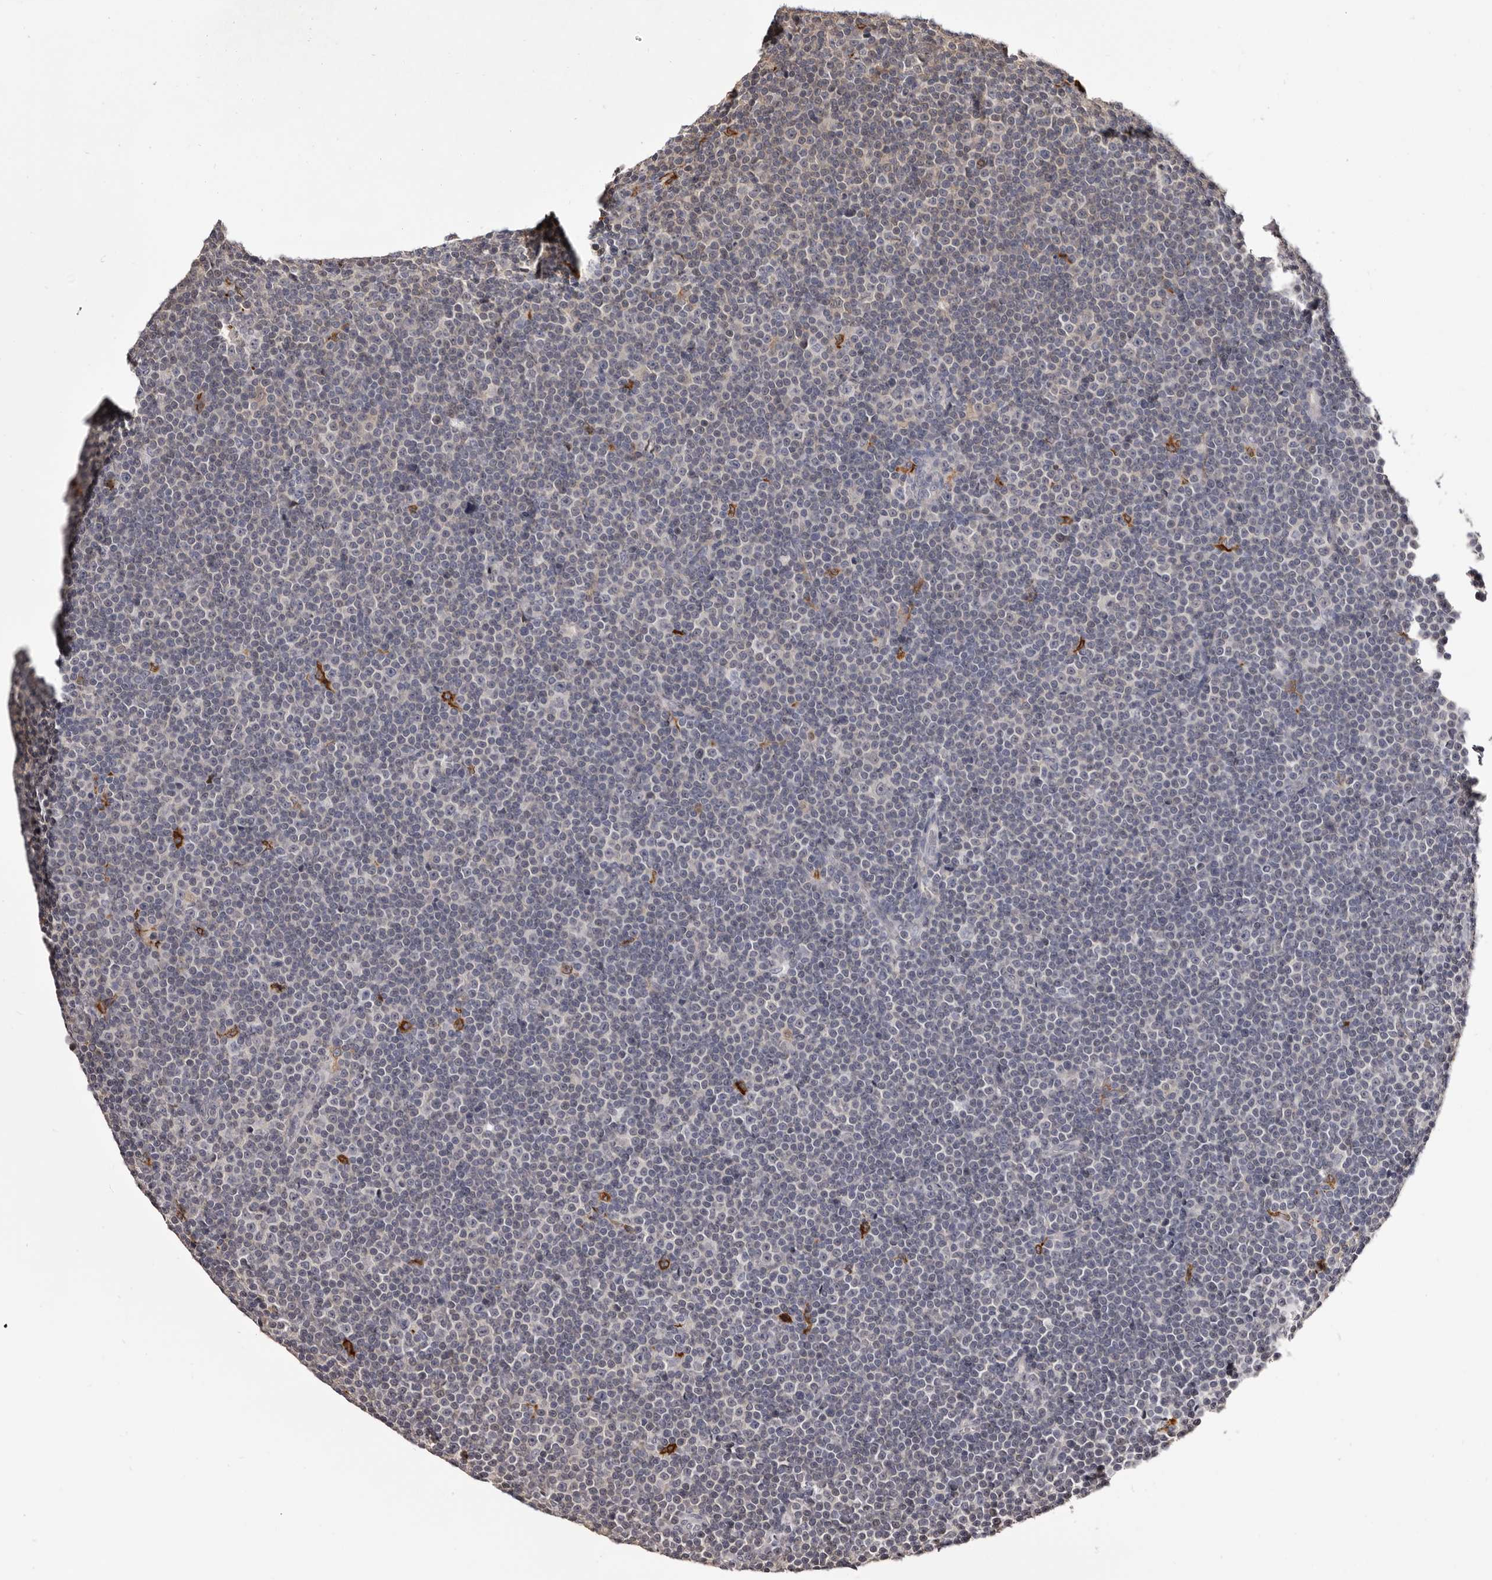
{"staining": {"intensity": "negative", "quantity": "none", "location": "none"}, "tissue": "lymphoma", "cell_type": "Tumor cells", "image_type": "cancer", "snomed": [{"axis": "morphology", "description": "Malignant lymphoma, non-Hodgkin's type, Low grade"}, {"axis": "topography", "description": "Lymph node"}], "caption": "There is no significant positivity in tumor cells of malignant lymphoma, non-Hodgkin's type (low-grade). (Stains: DAB immunohistochemistry with hematoxylin counter stain, Microscopy: brightfield microscopy at high magnification).", "gene": "TNNI1", "patient": {"sex": "female", "age": 67}}